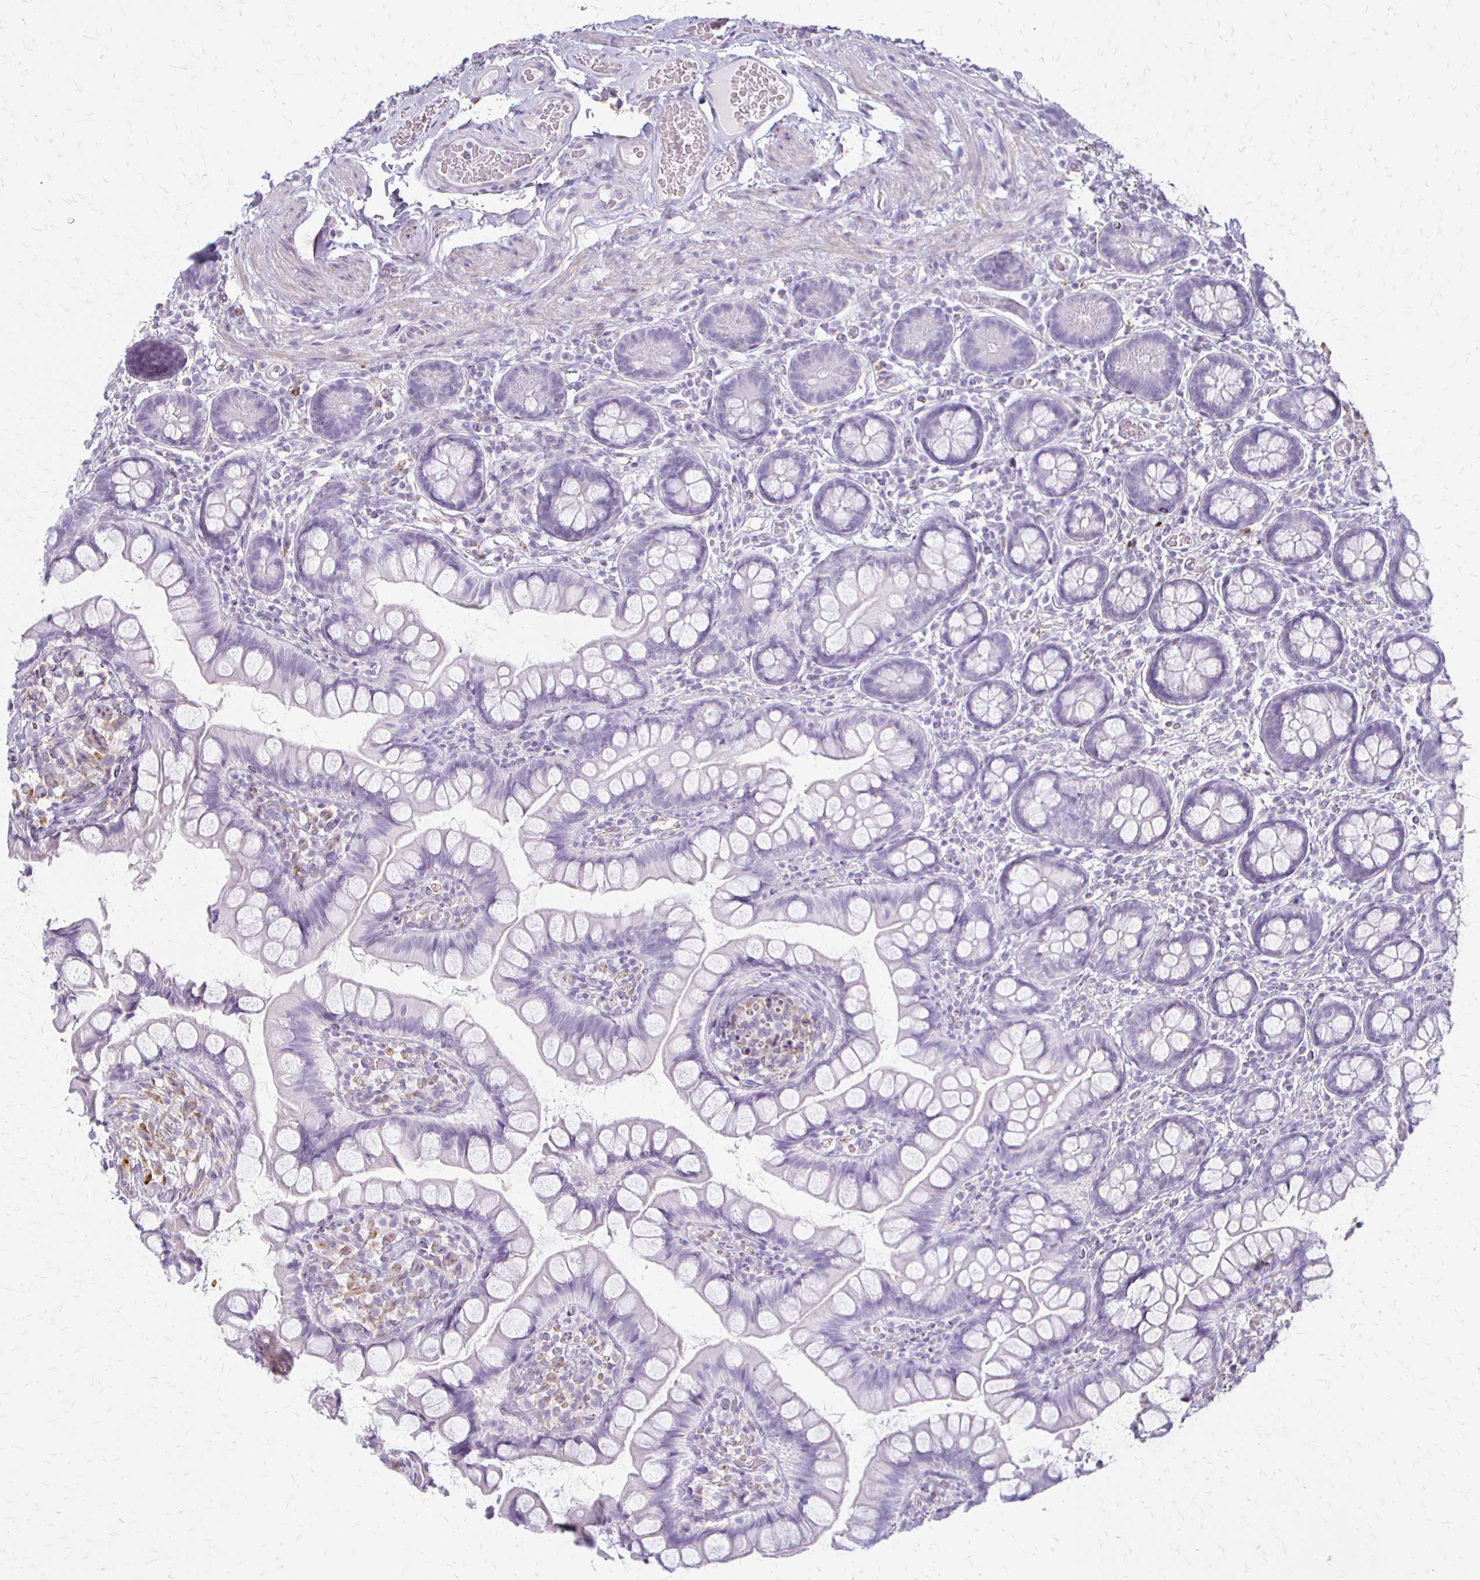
{"staining": {"intensity": "negative", "quantity": "none", "location": "none"}, "tissue": "small intestine", "cell_type": "Glandular cells", "image_type": "normal", "snomed": [{"axis": "morphology", "description": "Normal tissue, NOS"}, {"axis": "topography", "description": "Small intestine"}], "caption": "DAB (3,3'-diaminobenzidine) immunohistochemical staining of unremarkable small intestine demonstrates no significant expression in glandular cells.", "gene": "ACP5", "patient": {"sex": "male", "age": 70}}